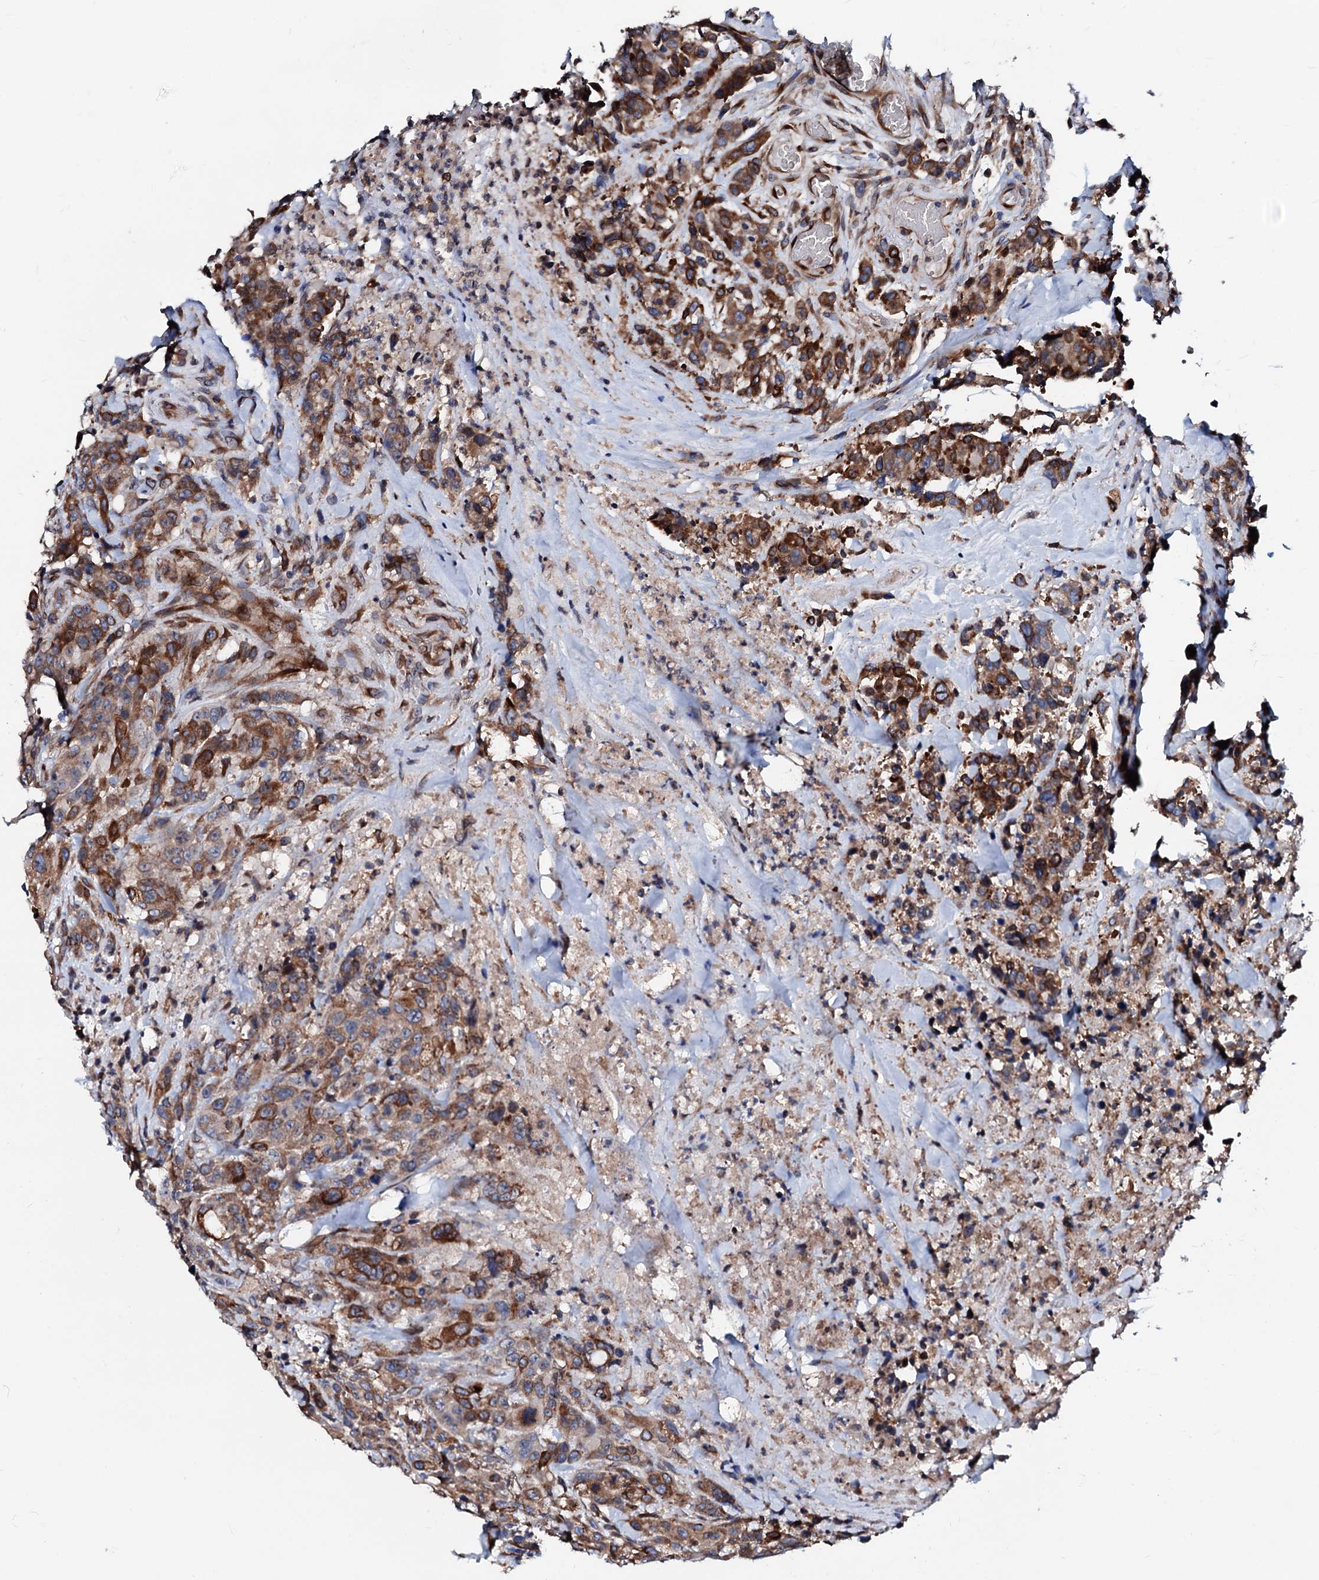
{"staining": {"intensity": "moderate", "quantity": ">75%", "location": "cytoplasmic/membranous"}, "tissue": "colorectal cancer", "cell_type": "Tumor cells", "image_type": "cancer", "snomed": [{"axis": "morphology", "description": "Adenocarcinoma, NOS"}, {"axis": "topography", "description": "Colon"}], "caption": "A micrograph of human adenocarcinoma (colorectal) stained for a protein demonstrates moderate cytoplasmic/membranous brown staining in tumor cells.", "gene": "TMCO3", "patient": {"sex": "male", "age": 62}}